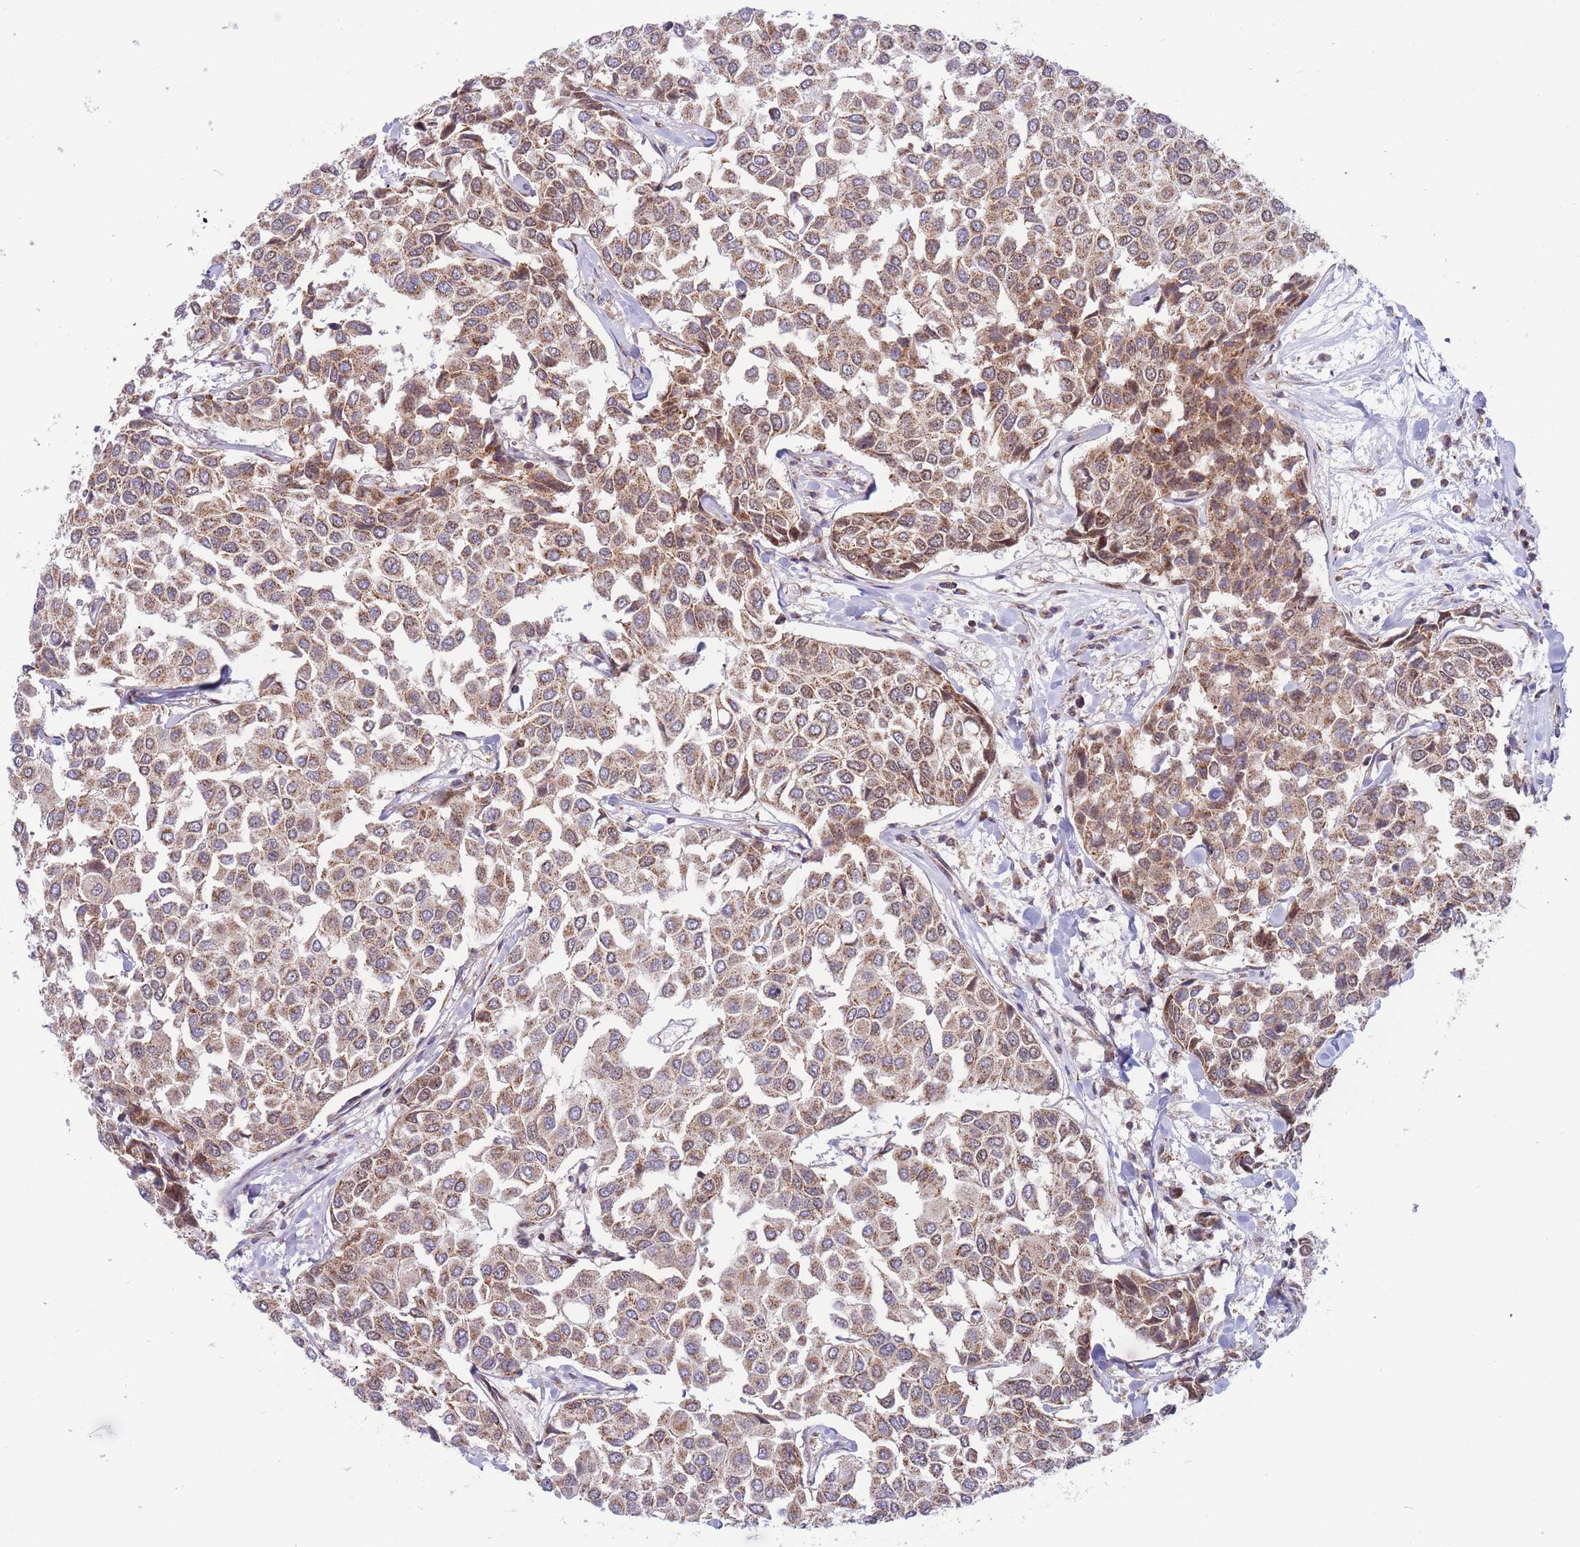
{"staining": {"intensity": "moderate", "quantity": ">75%", "location": "cytoplasmic/membranous"}, "tissue": "breast cancer", "cell_type": "Tumor cells", "image_type": "cancer", "snomed": [{"axis": "morphology", "description": "Duct carcinoma"}, {"axis": "topography", "description": "Breast"}], "caption": "Breast intraductal carcinoma tissue shows moderate cytoplasmic/membranous staining in about >75% of tumor cells", "gene": "BOD1L1", "patient": {"sex": "female", "age": 55}}